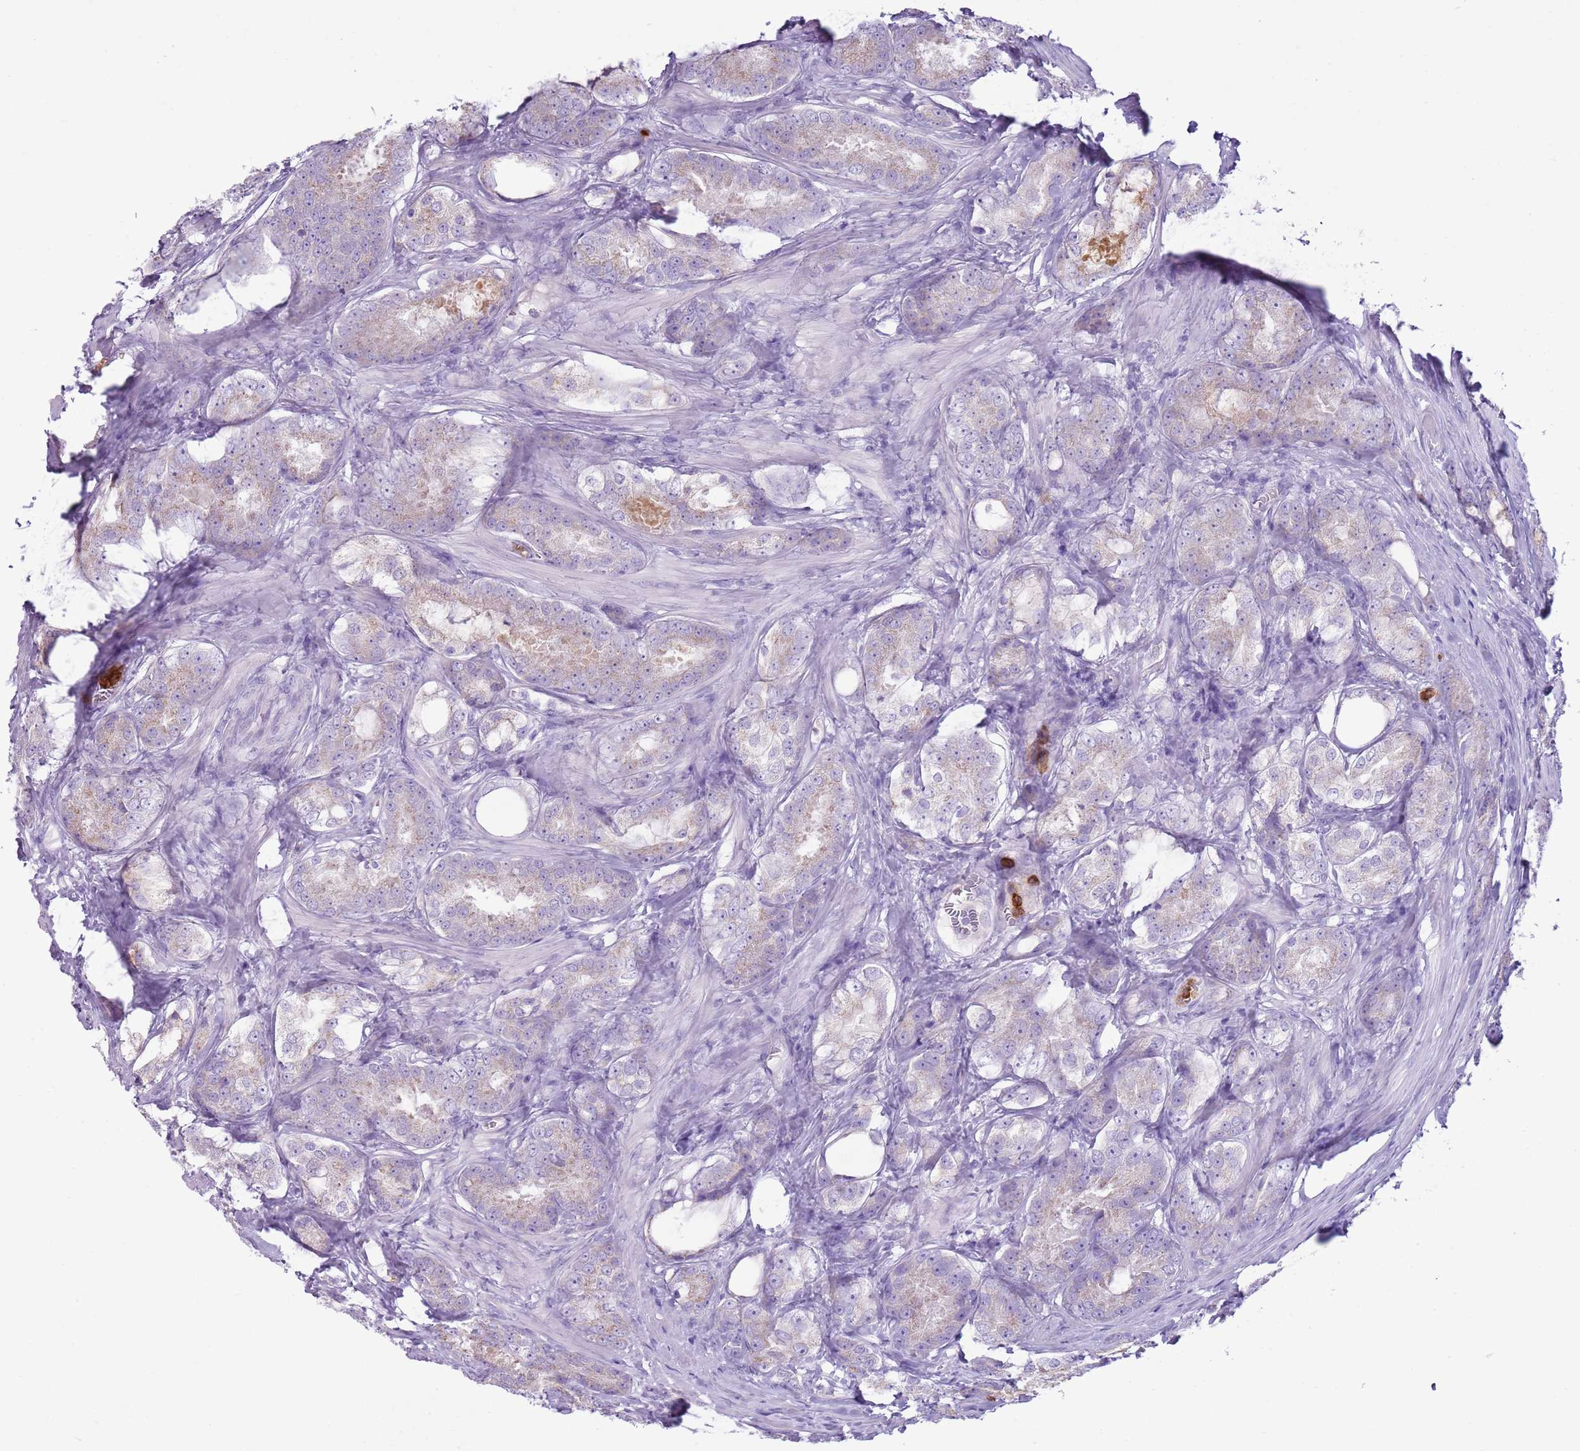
{"staining": {"intensity": "weak", "quantity": "<25%", "location": "cytoplasmic/membranous"}, "tissue": "prostate cancer", "cell_type": "Tumor cells", "image_type": "cancer", "snomed": [{"axis": "morphology", "description": "Adenocarcinoma, Low grade"}, {"axis": "topography", "description": "Prostate"}], "caption": "IHC of human prostate cancer (adenocarcinoma (low-grade)) demonstrates no expression in tumor cells.", "gene": "CD177", "patient": {"sex": "male", "age": 68}}